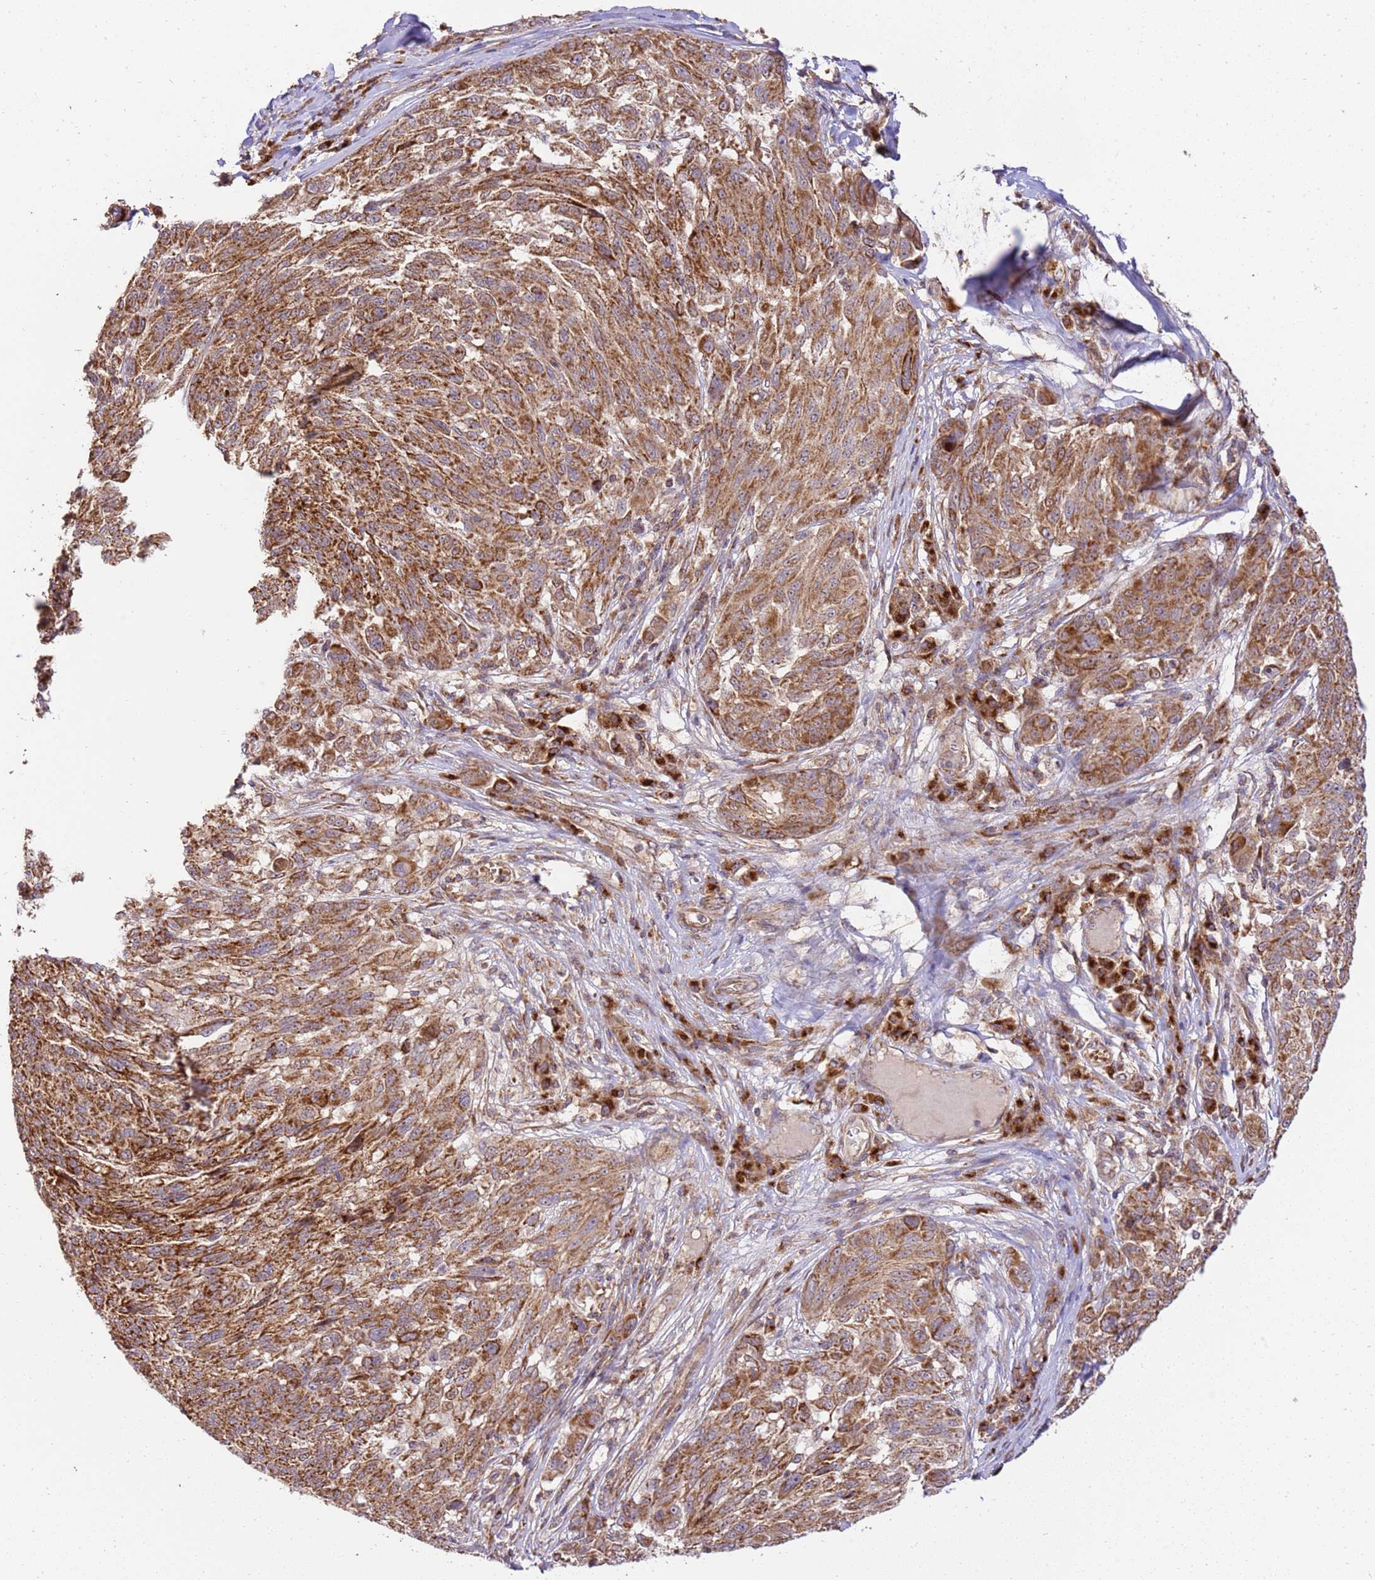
{"staining": {"intensity": "moderate", "quantity": ">75%", "location": "cytoplasmic/membranous"}, "tissue": "melanoma", "cell_type": "Tumor cells", "image_type": "cancer", "snomed": [{"axis": "morphology", "description": "Malignant melanoma, NOS"}, {"axis": "topography", "description": "Skin"}], "caption": "Immunohistochemical staining of human melanoma displays medium levels of moderate cytoplasmic/membranous protein positivity in about >75% of tumor cells.", "gene": "SPATA2L", "patient": {"sex": "male", "age": 53}}